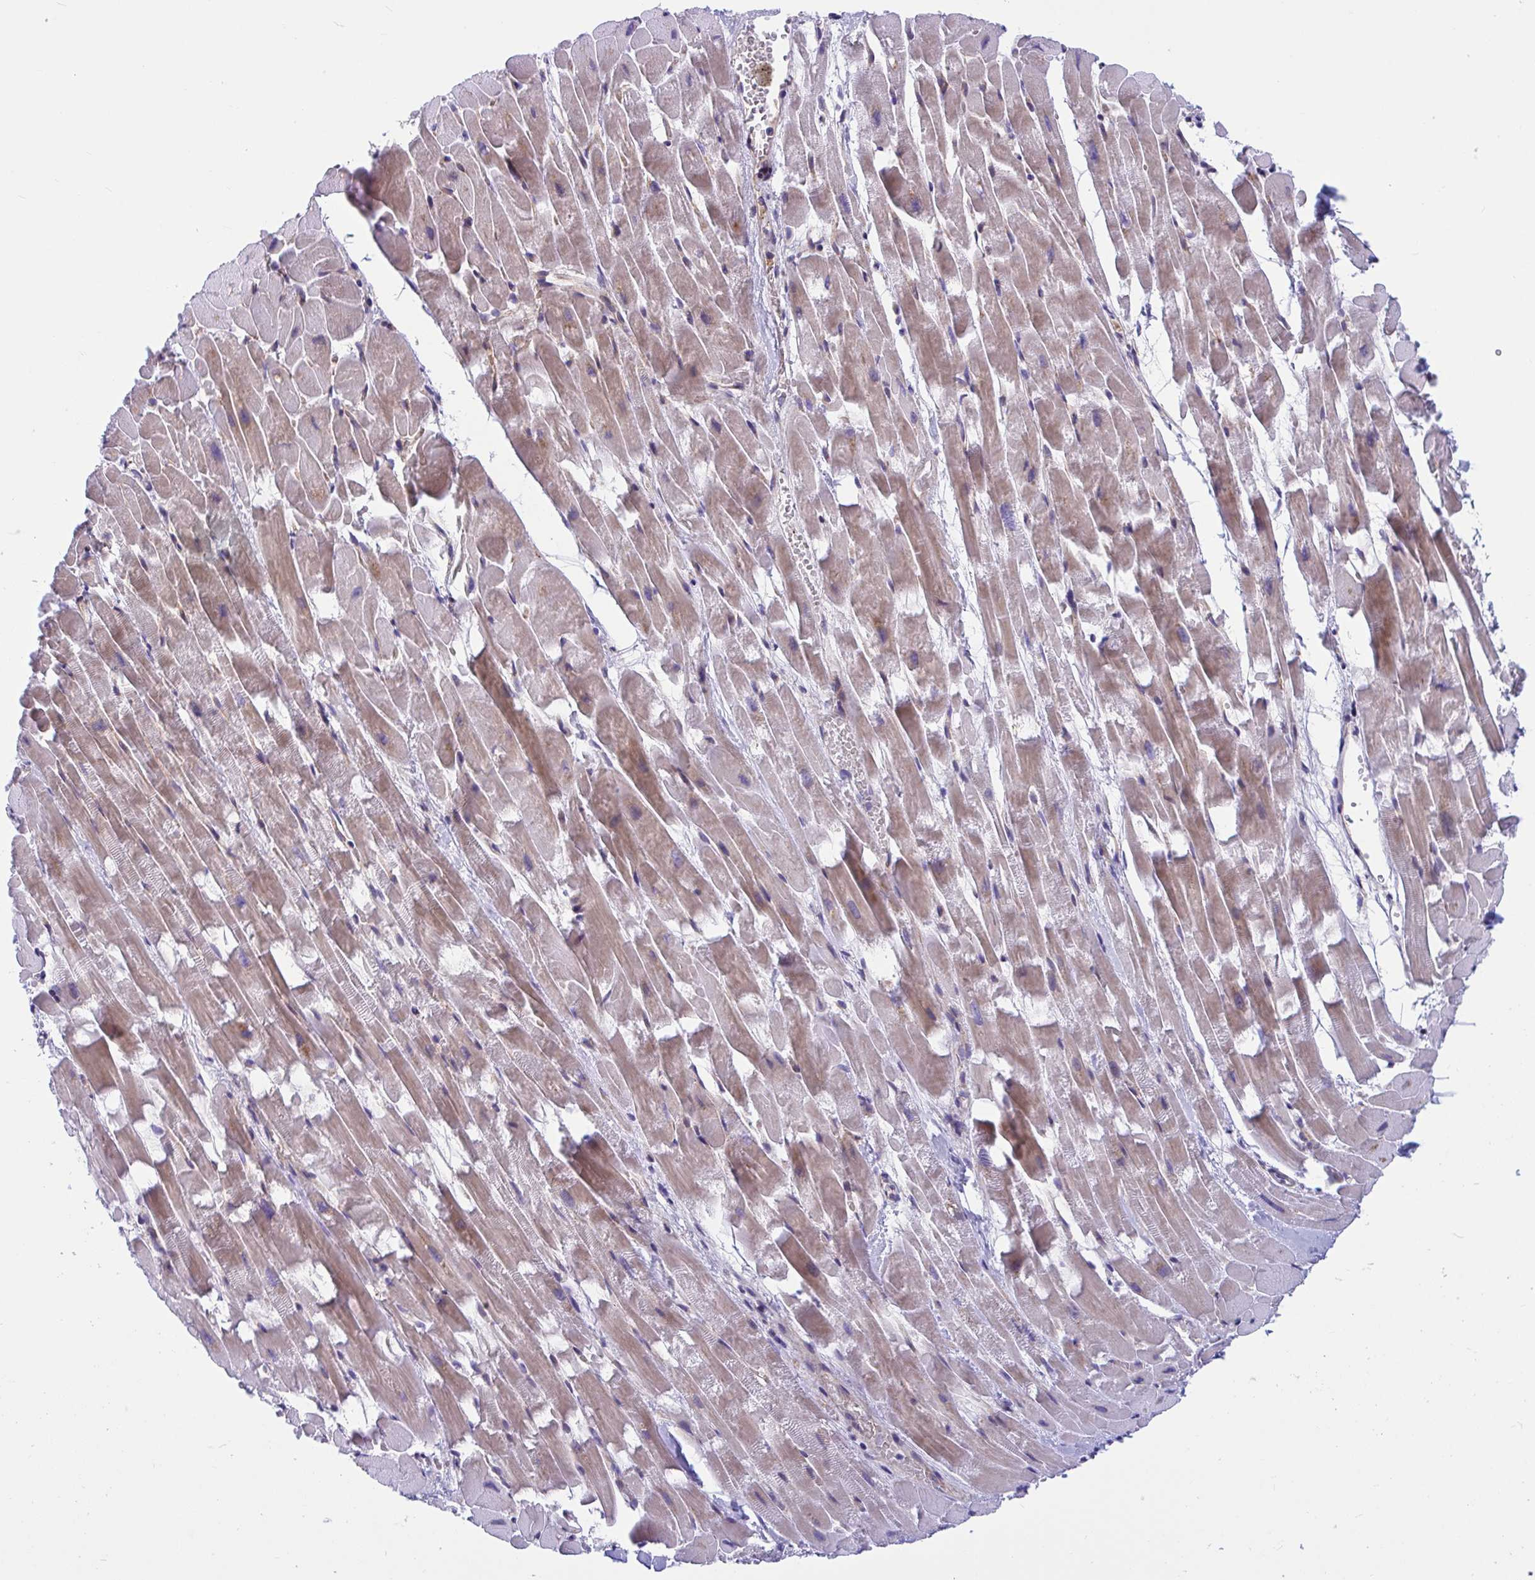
{"staining": {"intensity": "weak", "quantity": "25%-75%", "location": "cytoplasmic/membranous"}, "tissue": "heart muscle", "cell_type": "Cardiomyocytes", "image_type": "normal", "snomed": [{"axis": "morphology", "description": "Normal tissue, NOS"}, {"axis": "topography", "description": "Heart"}], "caption": "Protein expression analysis of benign human heart muscle reveals weak cytoplasmic/membranous positivity in about 25%-75% of cardiomyocytes.", "gene": "WBP1", "patient": {"sex": "male", "age": 37}}